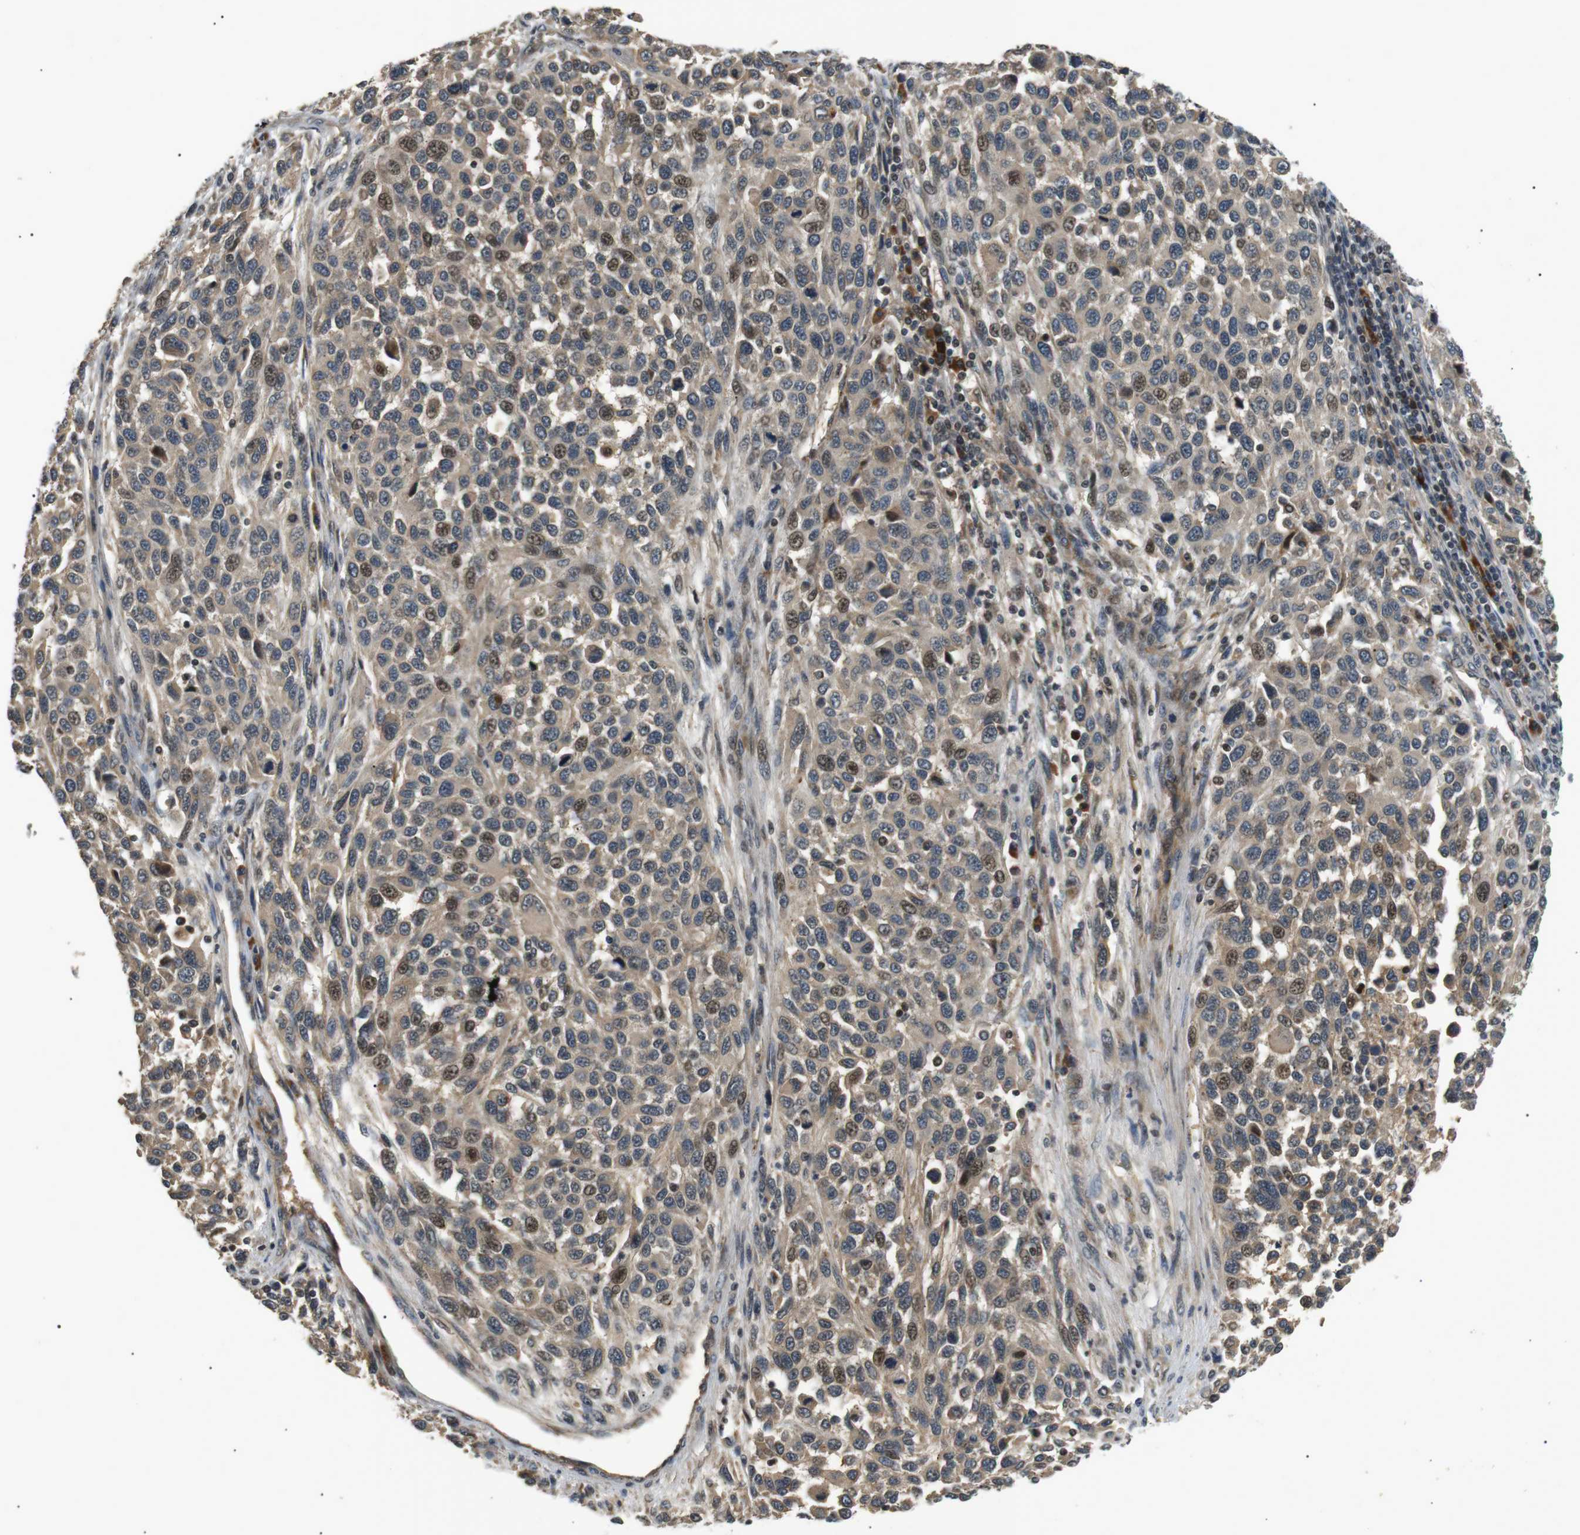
{"staining": {"intensity": "moderate", "quantity": "<25%", "location": "cytoplasmic/membranous,nuclear"}, "tissue": "melanoma", "cell_type": "Tumor cells", "image_type": "cancer", "snomed": [{"axis": "morphology", "description": "Malignant melanoma, Metastatic site"}, {"axis": "topography", "description": "Lymph node"}], "caption": "This micrograph demonstrates immunohistochemistry staining of human melanoma, with low moderate cytoplasmic/membranous and nuclear expression in about <25% of tumor cells.", "gene": "HSPA13", "patient": {"sex": "male", "age": 61}}